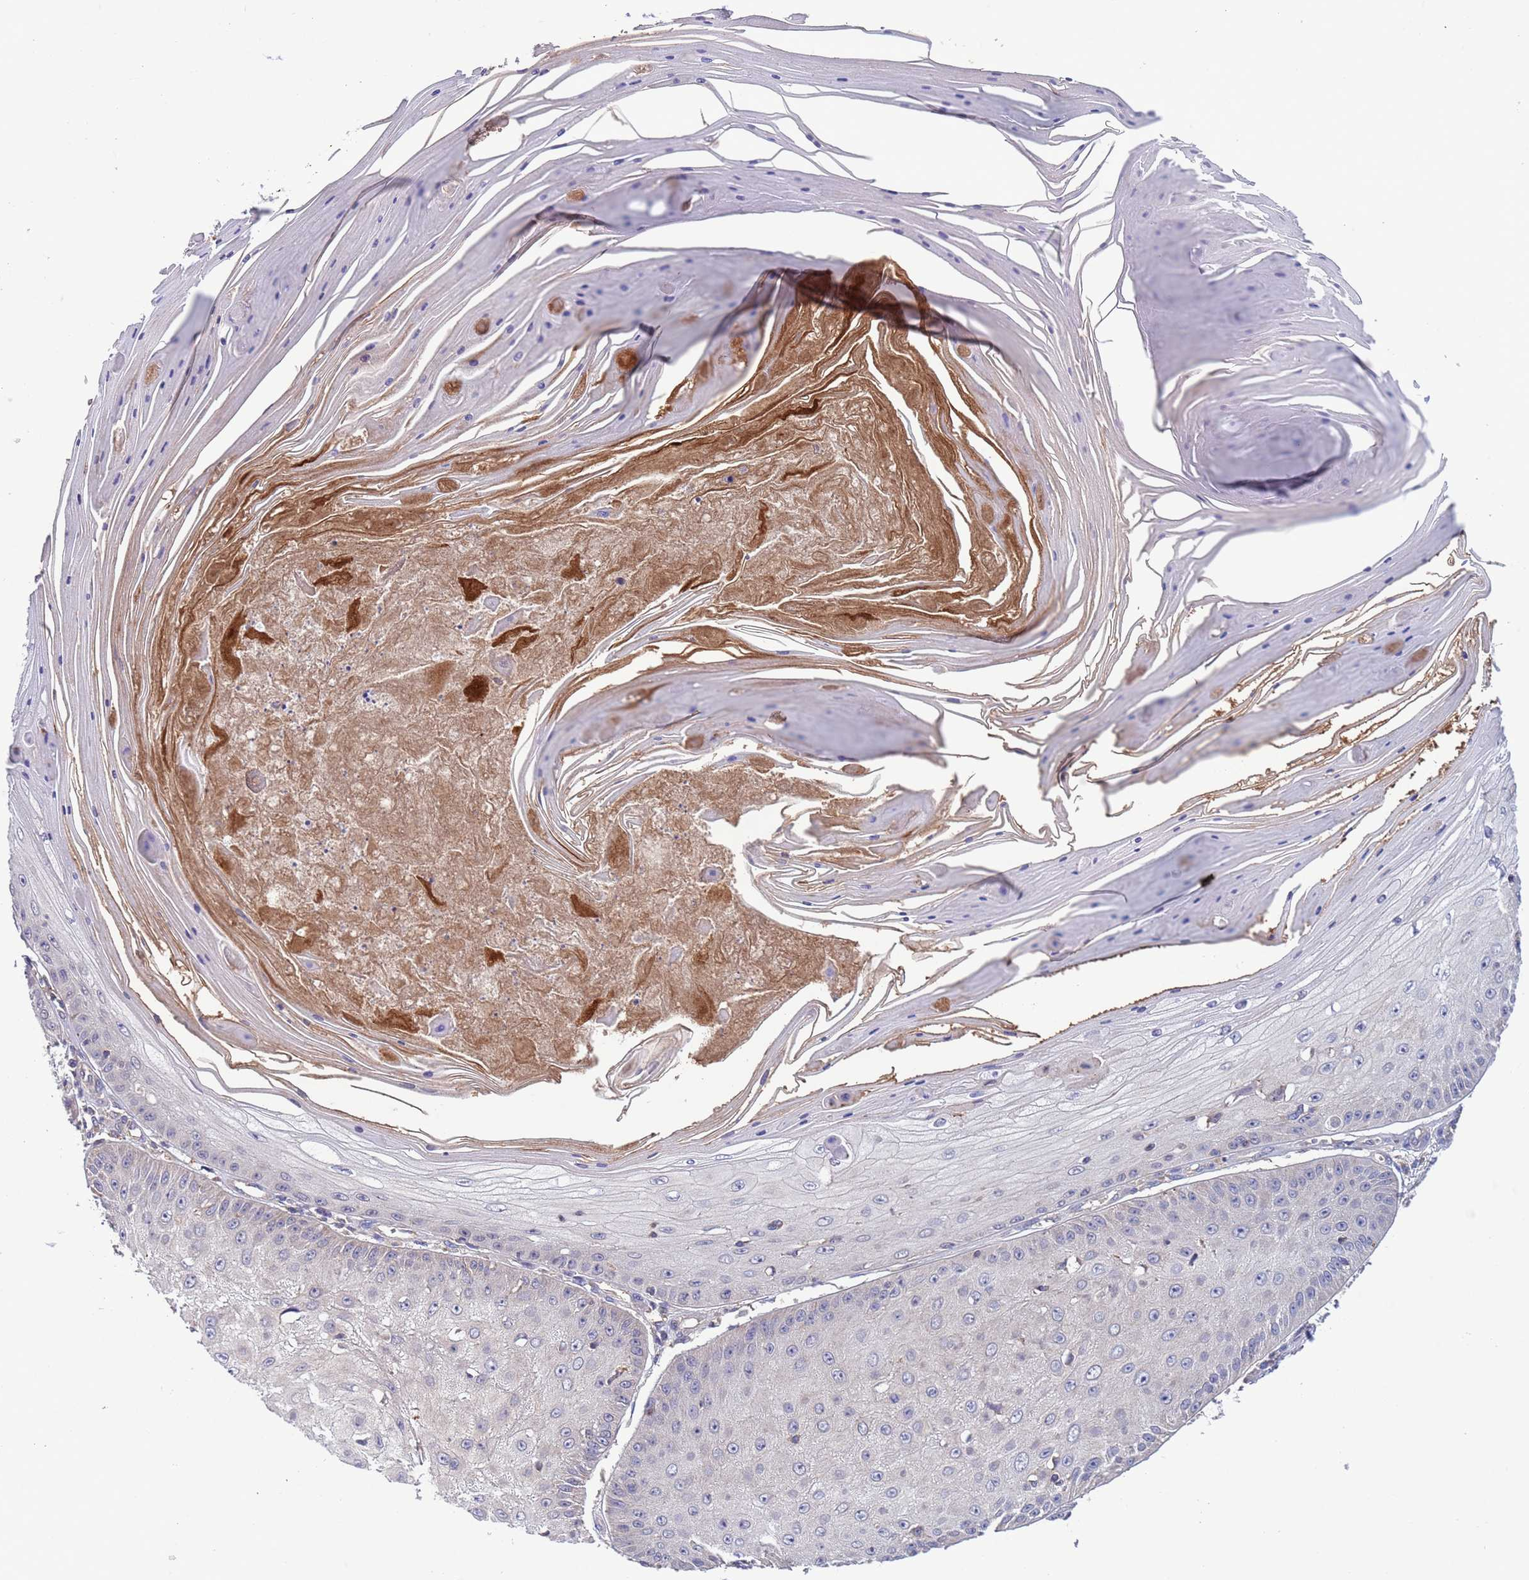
{"staining": {"intensity": "negative", "quantity": "none", "location": "none"}, "tissue": "skin cancer", "cell_type": "Tumor cells", "image_type": "cancer", "snomed": [{"axis": "morphology", "description": "Squamous cell carcinoma, NOS"}, {"axis": "topography", "description": "Skin"}], "caption": "Human squamous cell carcinoma (skin) stained for a protein using immunohistochemistry exhibits no staining in tumor cells.", "gene": "PARP16", "patient": {"sex": "male", "age": 70}}